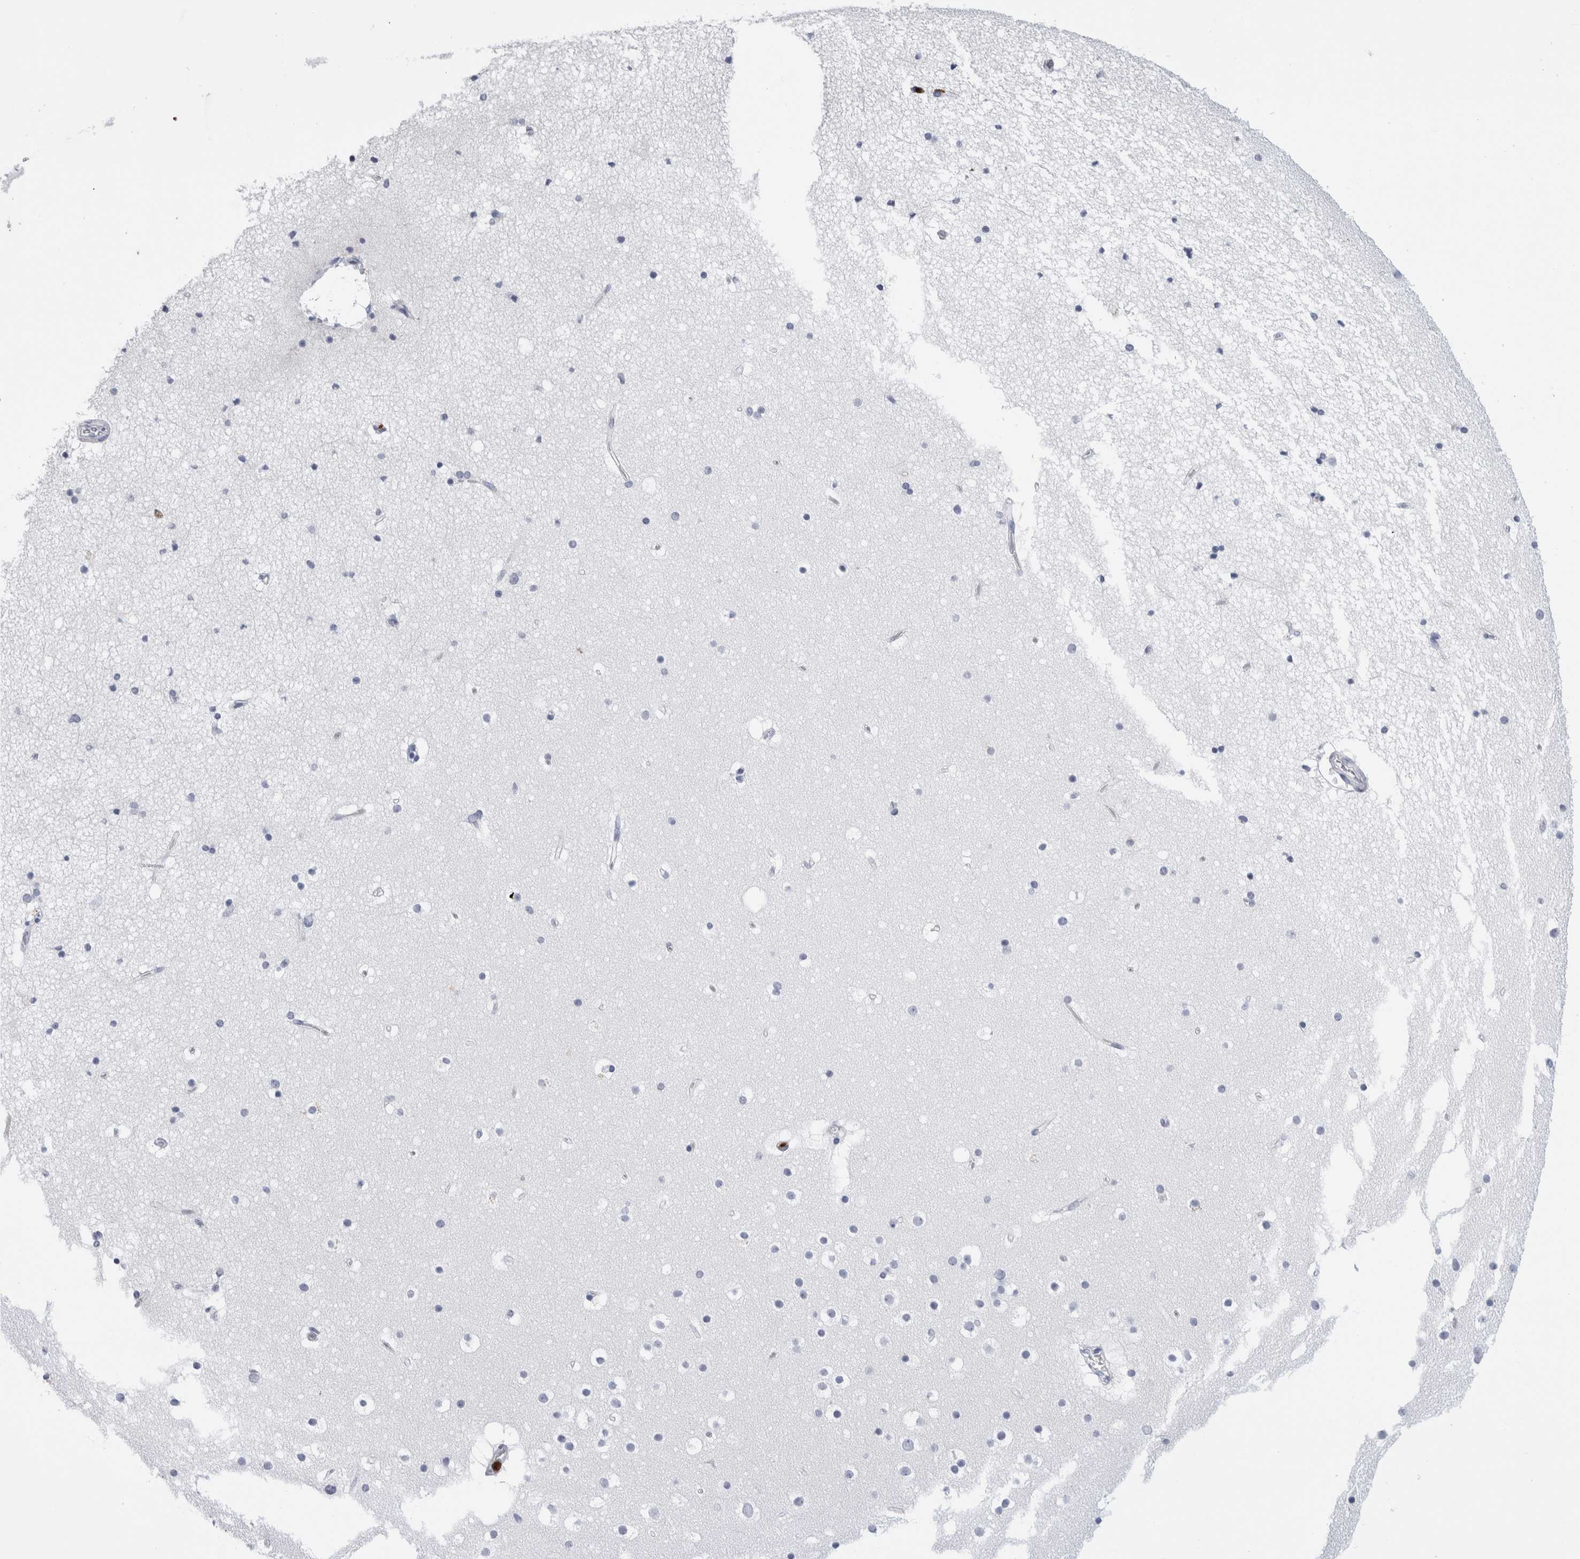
{"staining": {"intensity": "negative", "quantity": "none", "location": "none"}, "tissue": "cerebral cortex", "cell_type": "Endothelial cells", "image_type": "normal", "snomed": [{"axis": "morphology", "description": "Normal tissue, NOS"}, {"axis": "topography", "description": "Cerebral cortex"}], "caption": "This is an immunohistochemistry image of unremarkable cerebral cortex. There is no staining in endothelial cells.", "gene": "S100A8", "patient": {"sex": "male", "age": 57}}